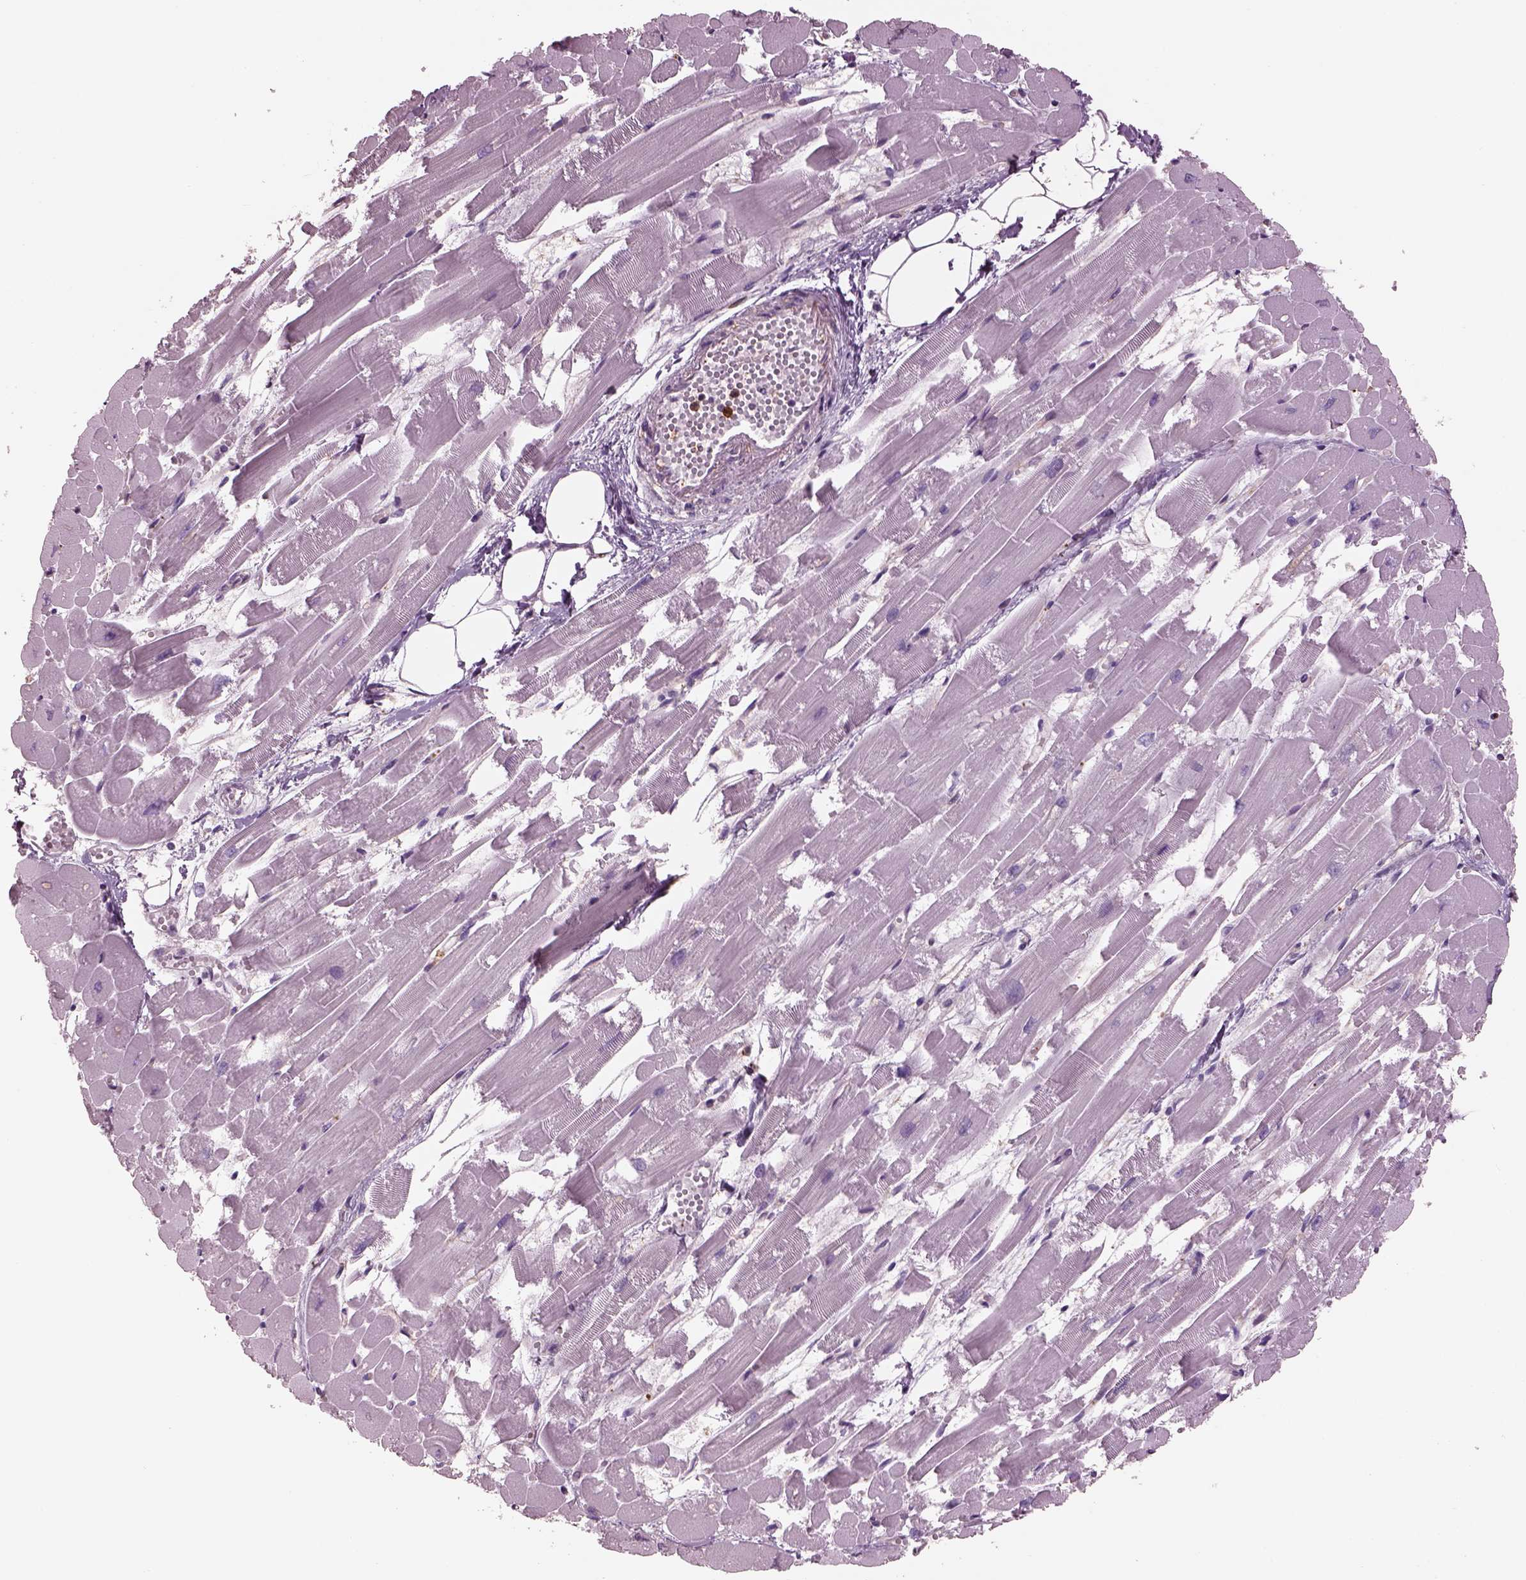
{"staining": {"intensity": "negative", "quantity": "none", "location": "none"}, "tissue": "heart muscle", "cell_type": "Cardiomyocytes", "image_type": "normal", "snomed": [{"axis": "morphology", "description": "Normal tissue, NOS"}, {"axis": "topography", "description": "Heart"}], "caption": "Photomicrograph shows no protein positivity in cardiomyocytes of benign heart muscle. (DAB (3,3'-diaminobenzidine) immunohistochemistry with hematoxylin counter stain).", "gene": "IL31RA", "patient": {"sex": "female", "age": 52}}